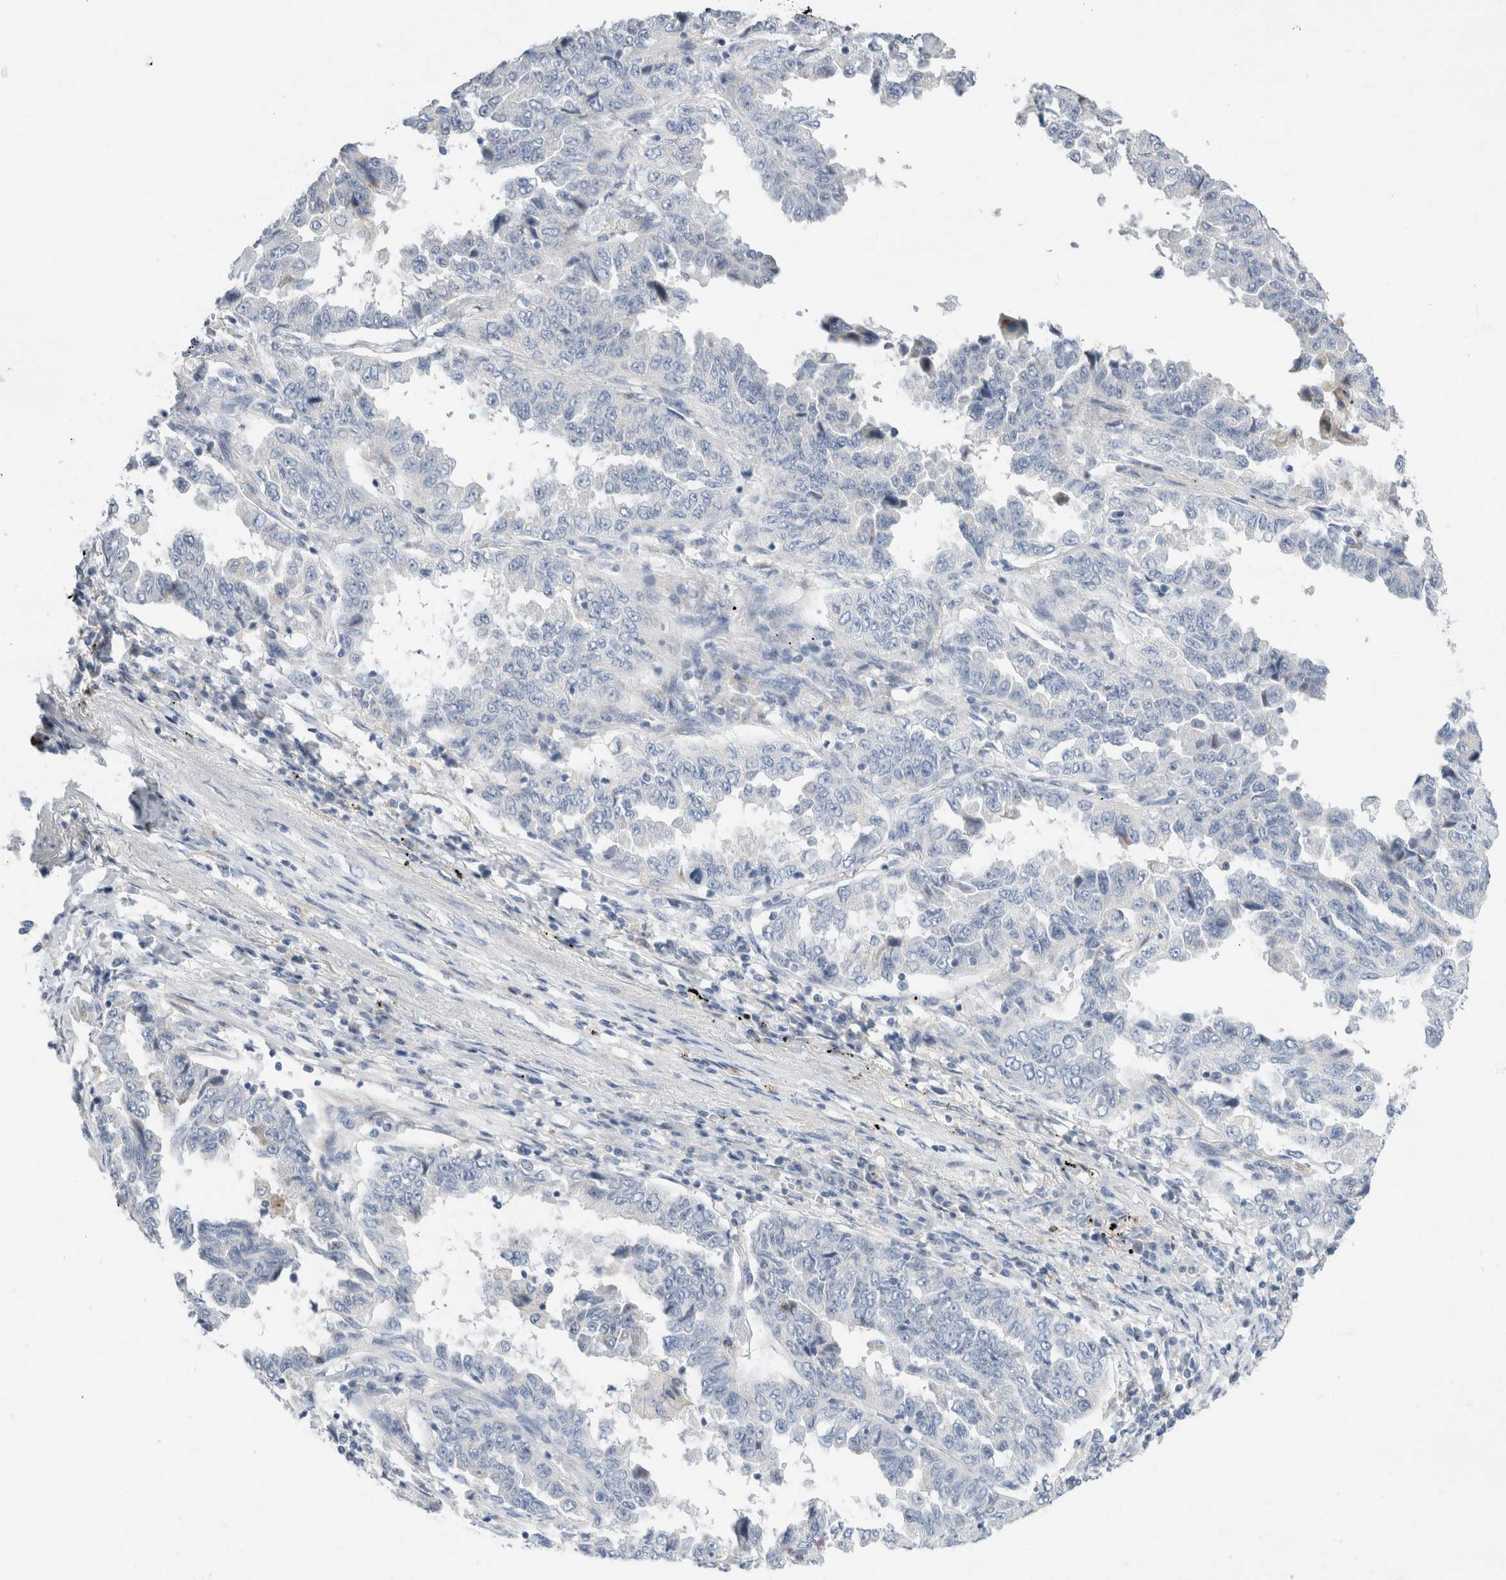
{"staining": {"intensity": "negative", "quantity": "none", "location": "none"}, "tissue": "lung cancer", "cell_type": "Tumor cells", "image_type": "cancer", "snomed": [{"axis": "morphology", "description": "Adenocarcinoma, NOS"}, {"axis": "topography", "description": "Lung"}], "caption": "This is a micrograph of immunohistochemistry staining of lung cancer (adenocarcinoma), which shows no staining in tumor cells.", "gene": "ADAM30", "patient": {"sex": "female", "age": 51}}